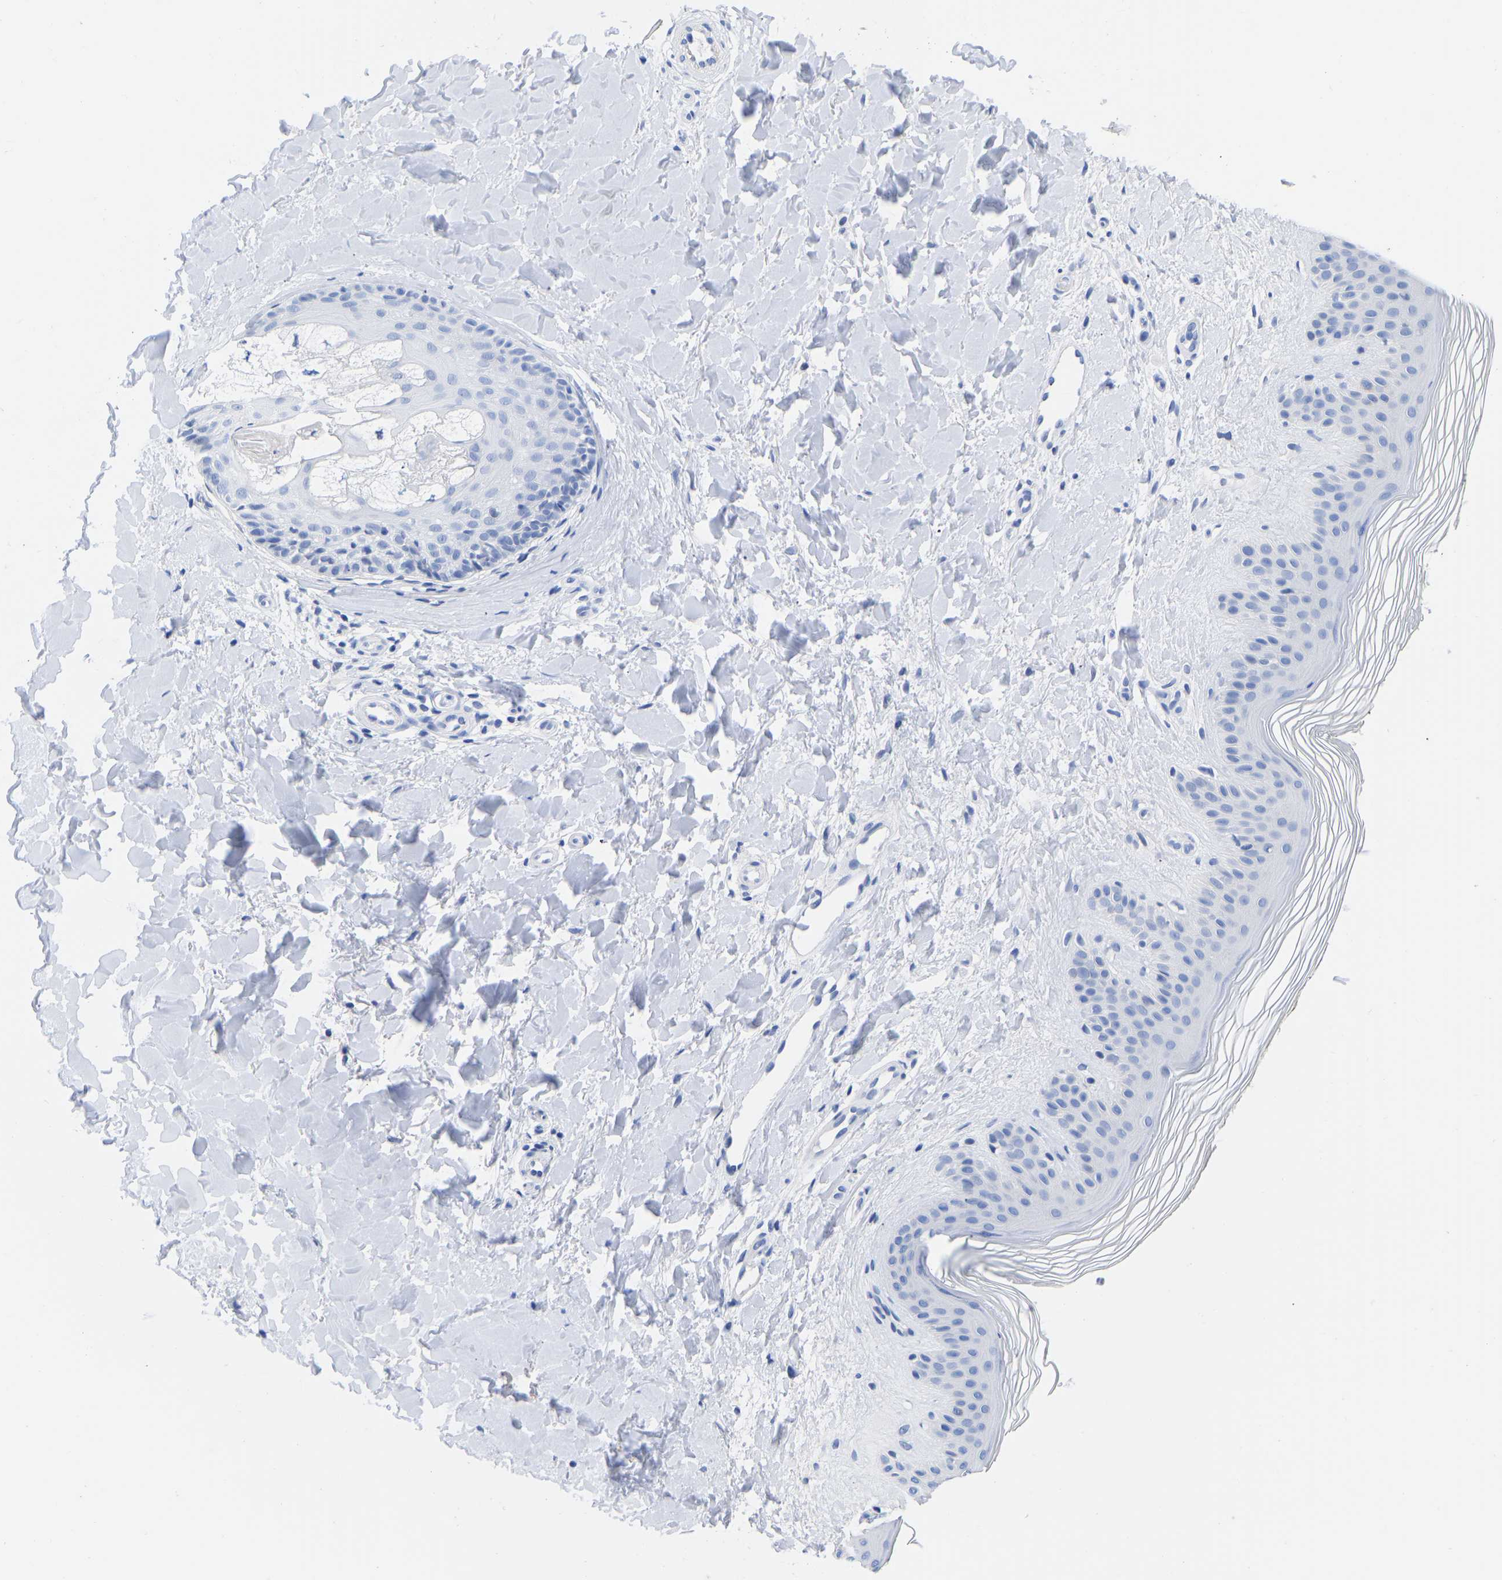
{"staining": {"intensity": "negative", "quantity": "none", "location": "none"}, "tissue": "skin", "cell_type": "Fibroblasts", "image_type": "normal", "snomed": [{"axis": "morphology", "description": "Normal tissue, NOS"}, {"axis": "morphology", "description": "Malignant melanoma, Metastatic site"}, {"axis": "topography", "description": "Skin"}], "caption": "Immunohistochemical staining of benign skin displays no significant positivity in fibroblasts.", "gene": "GPA33", "patient": {"sex": "male", "age": 41}}